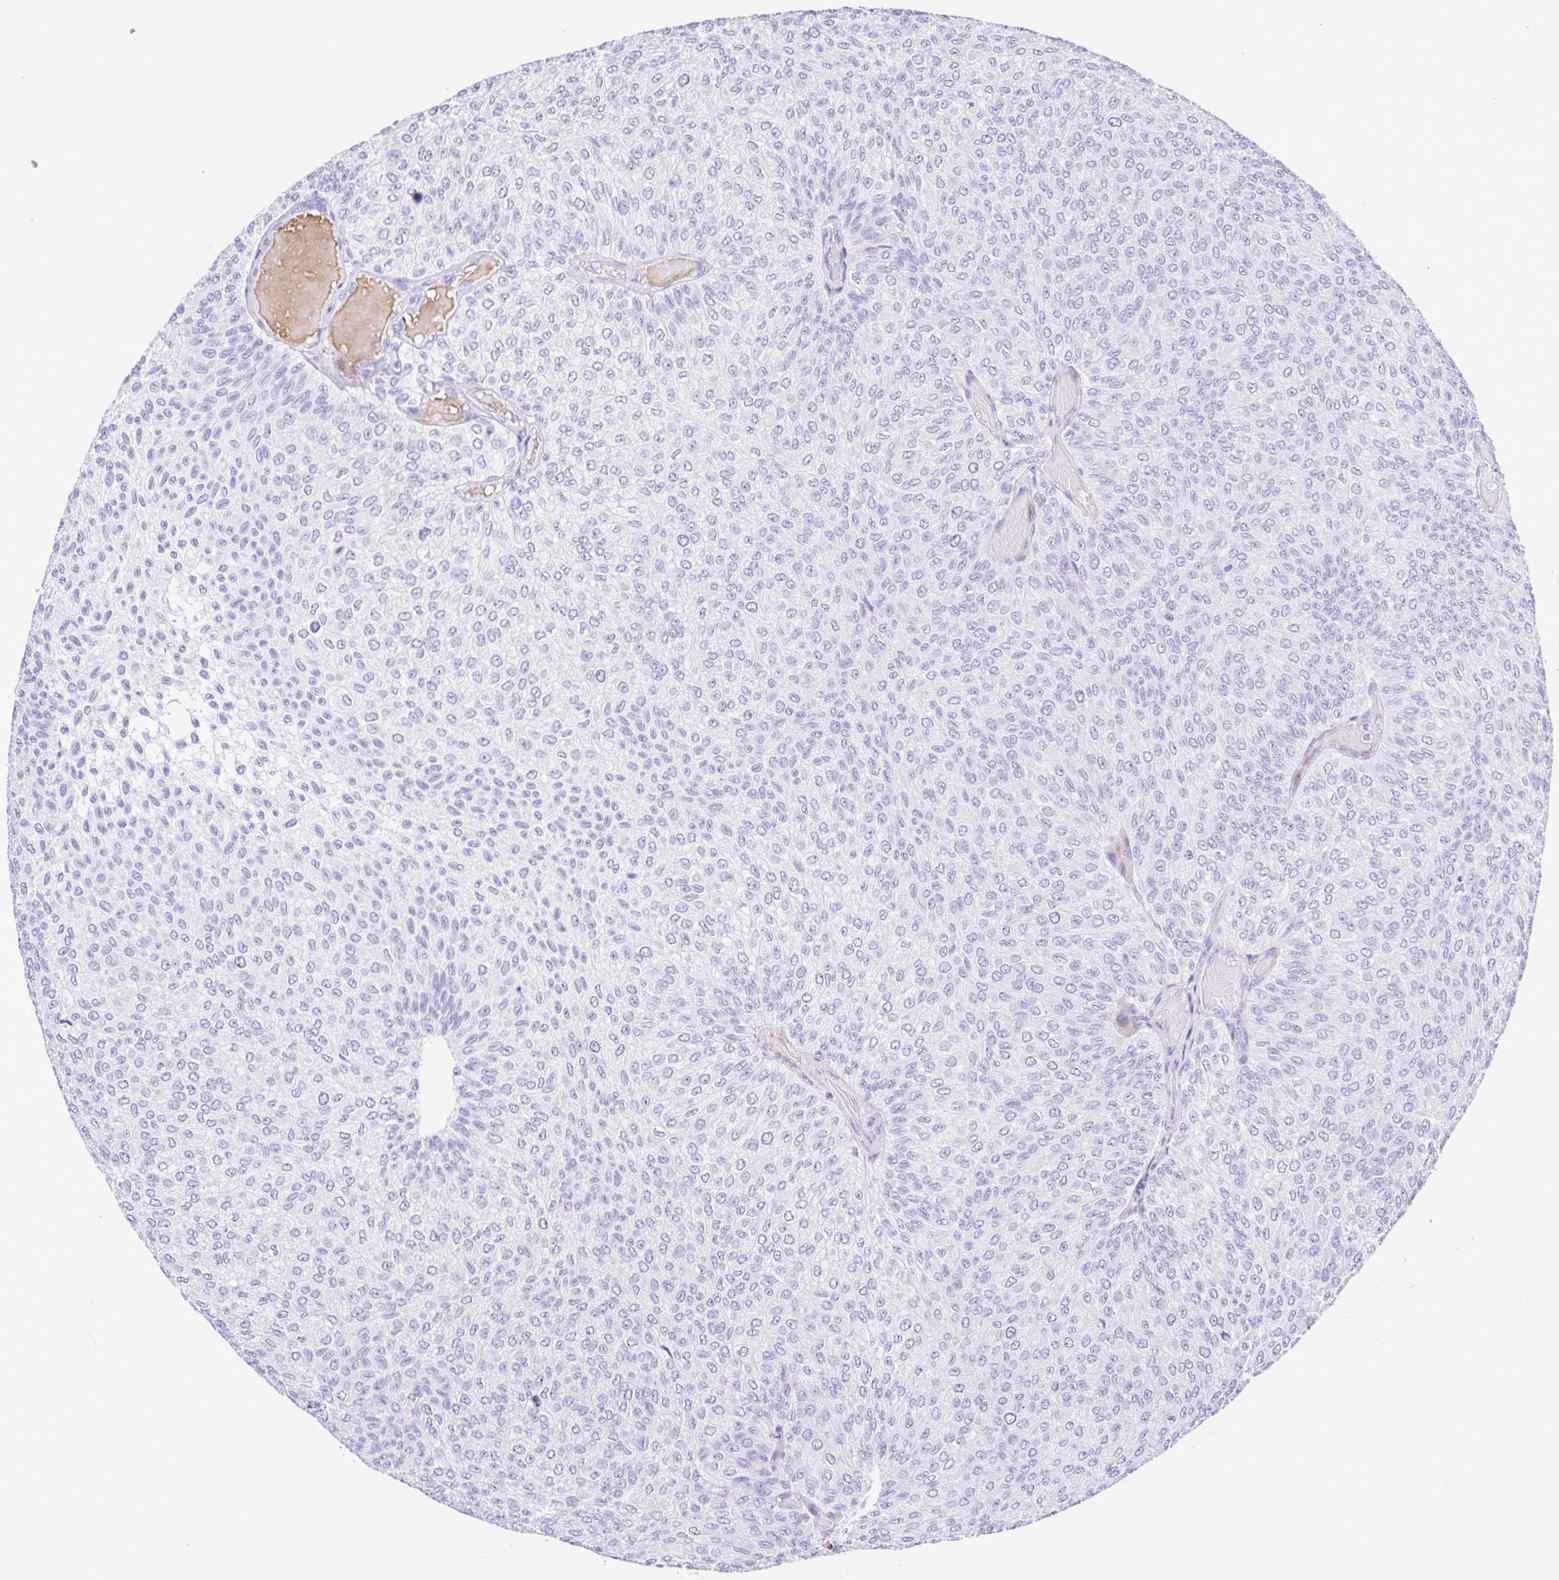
{"staining": {"intensity": "negative", "quantity": "none", "location": "none"}, "tissue": "urothelial cancer", "cell_type": "Tumor cells", "image_type": "cancer", "snomed": [{"axis": "morphology", "description": "Urothelial carcinoma, Low grade"}, {"axis": "topography", "description": "Urinary bladder"}], "caption": "Protein analysis of low-grade urothelial carcinoma shows no significant staining in tumor cells.", "gene": "SYT1", "patient": {"sex": "male", "age": 78}}